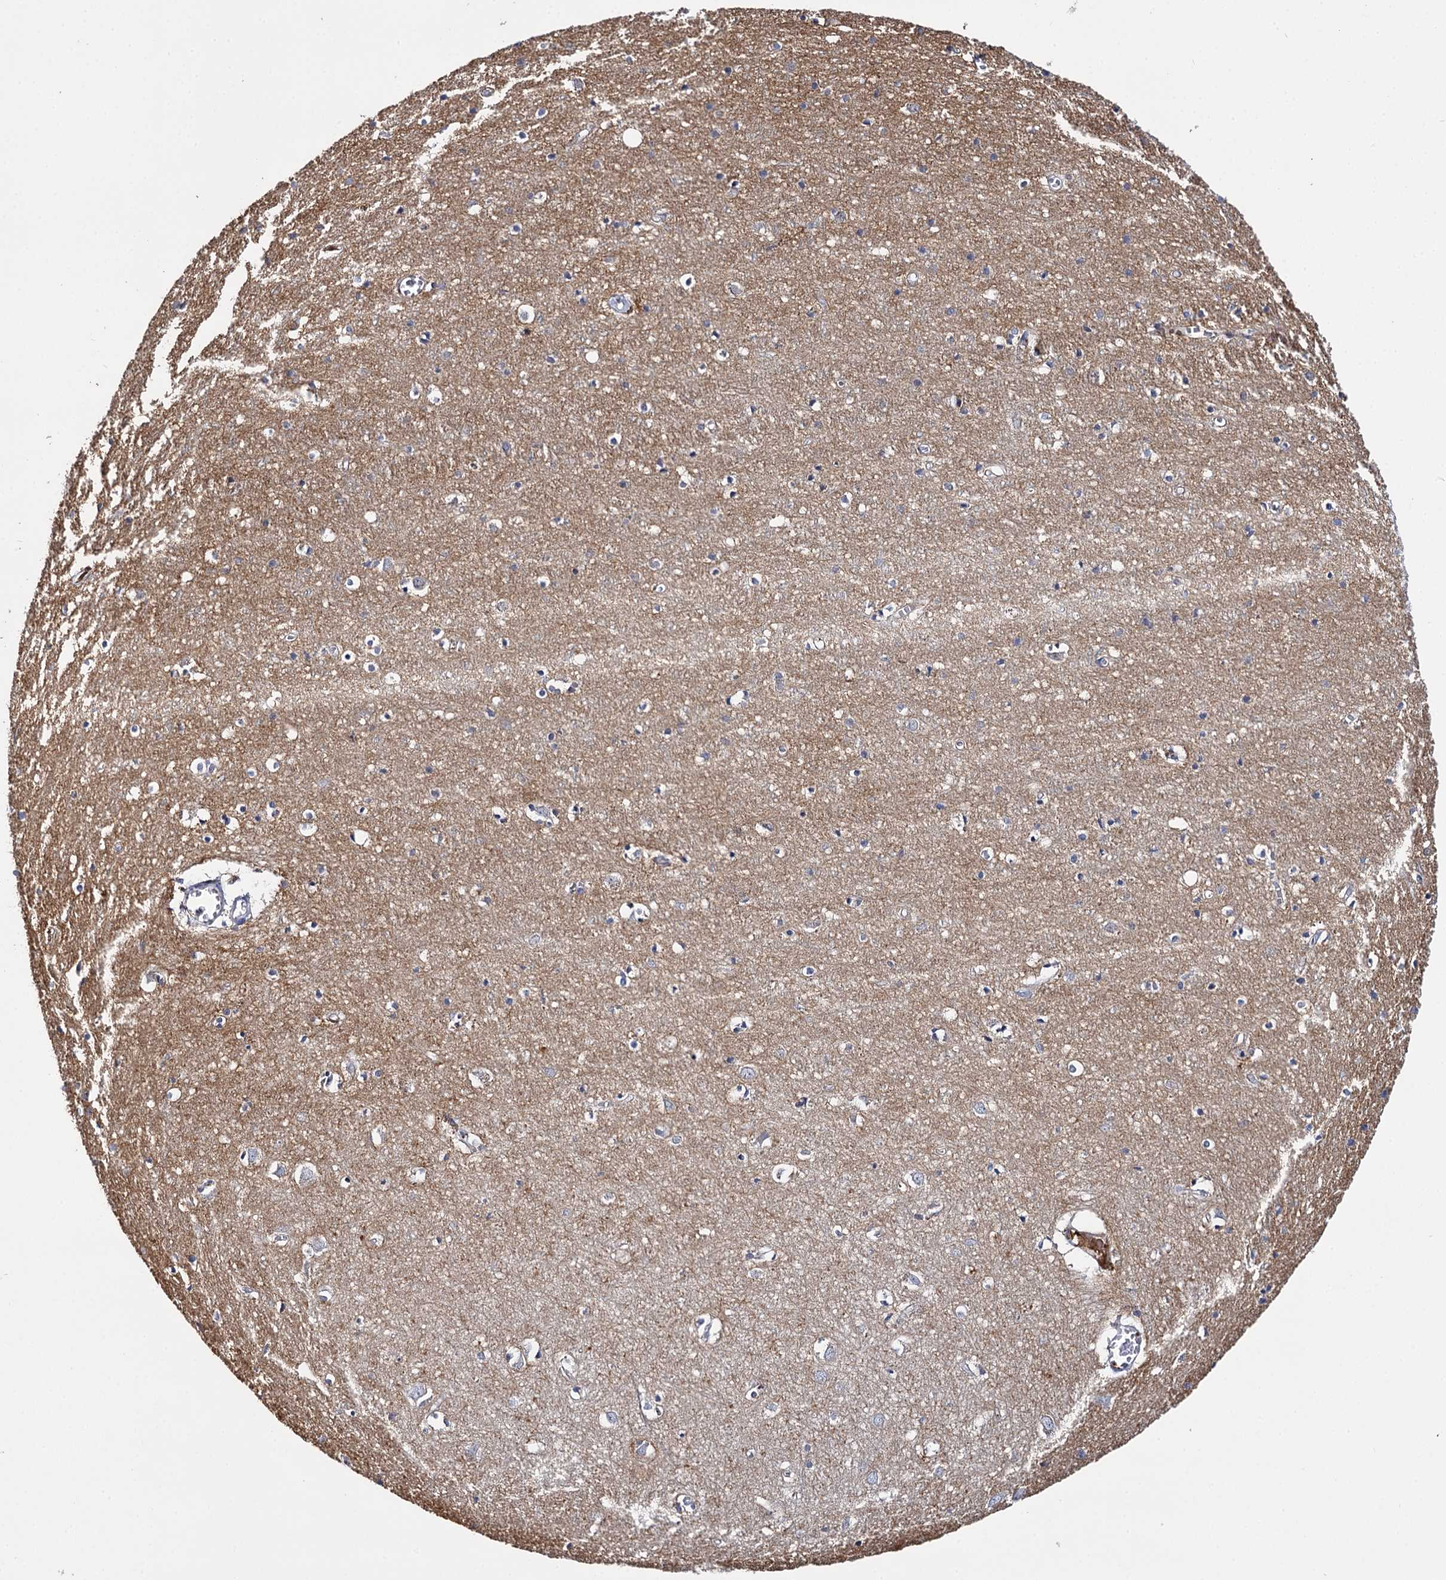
{"staining": {"intensity": "negative", "quantity": "none", "location": "none"}, "tissue": "cerebral cortex", "cell_type": "Endothelial cells", "image_type": "normal", "snomed": [{"axis": "morphology", "description": "Normal tissue, NOS"}, {"axis": "topography", "description": "Cerebral cortex"}], "caption": "Immunohistochemistry of unremarkable cerebral cortex exhibits no positivity in endothelial cells.", "gene": "DNAH6", "patient": {"sex": "female", "age": 64}}